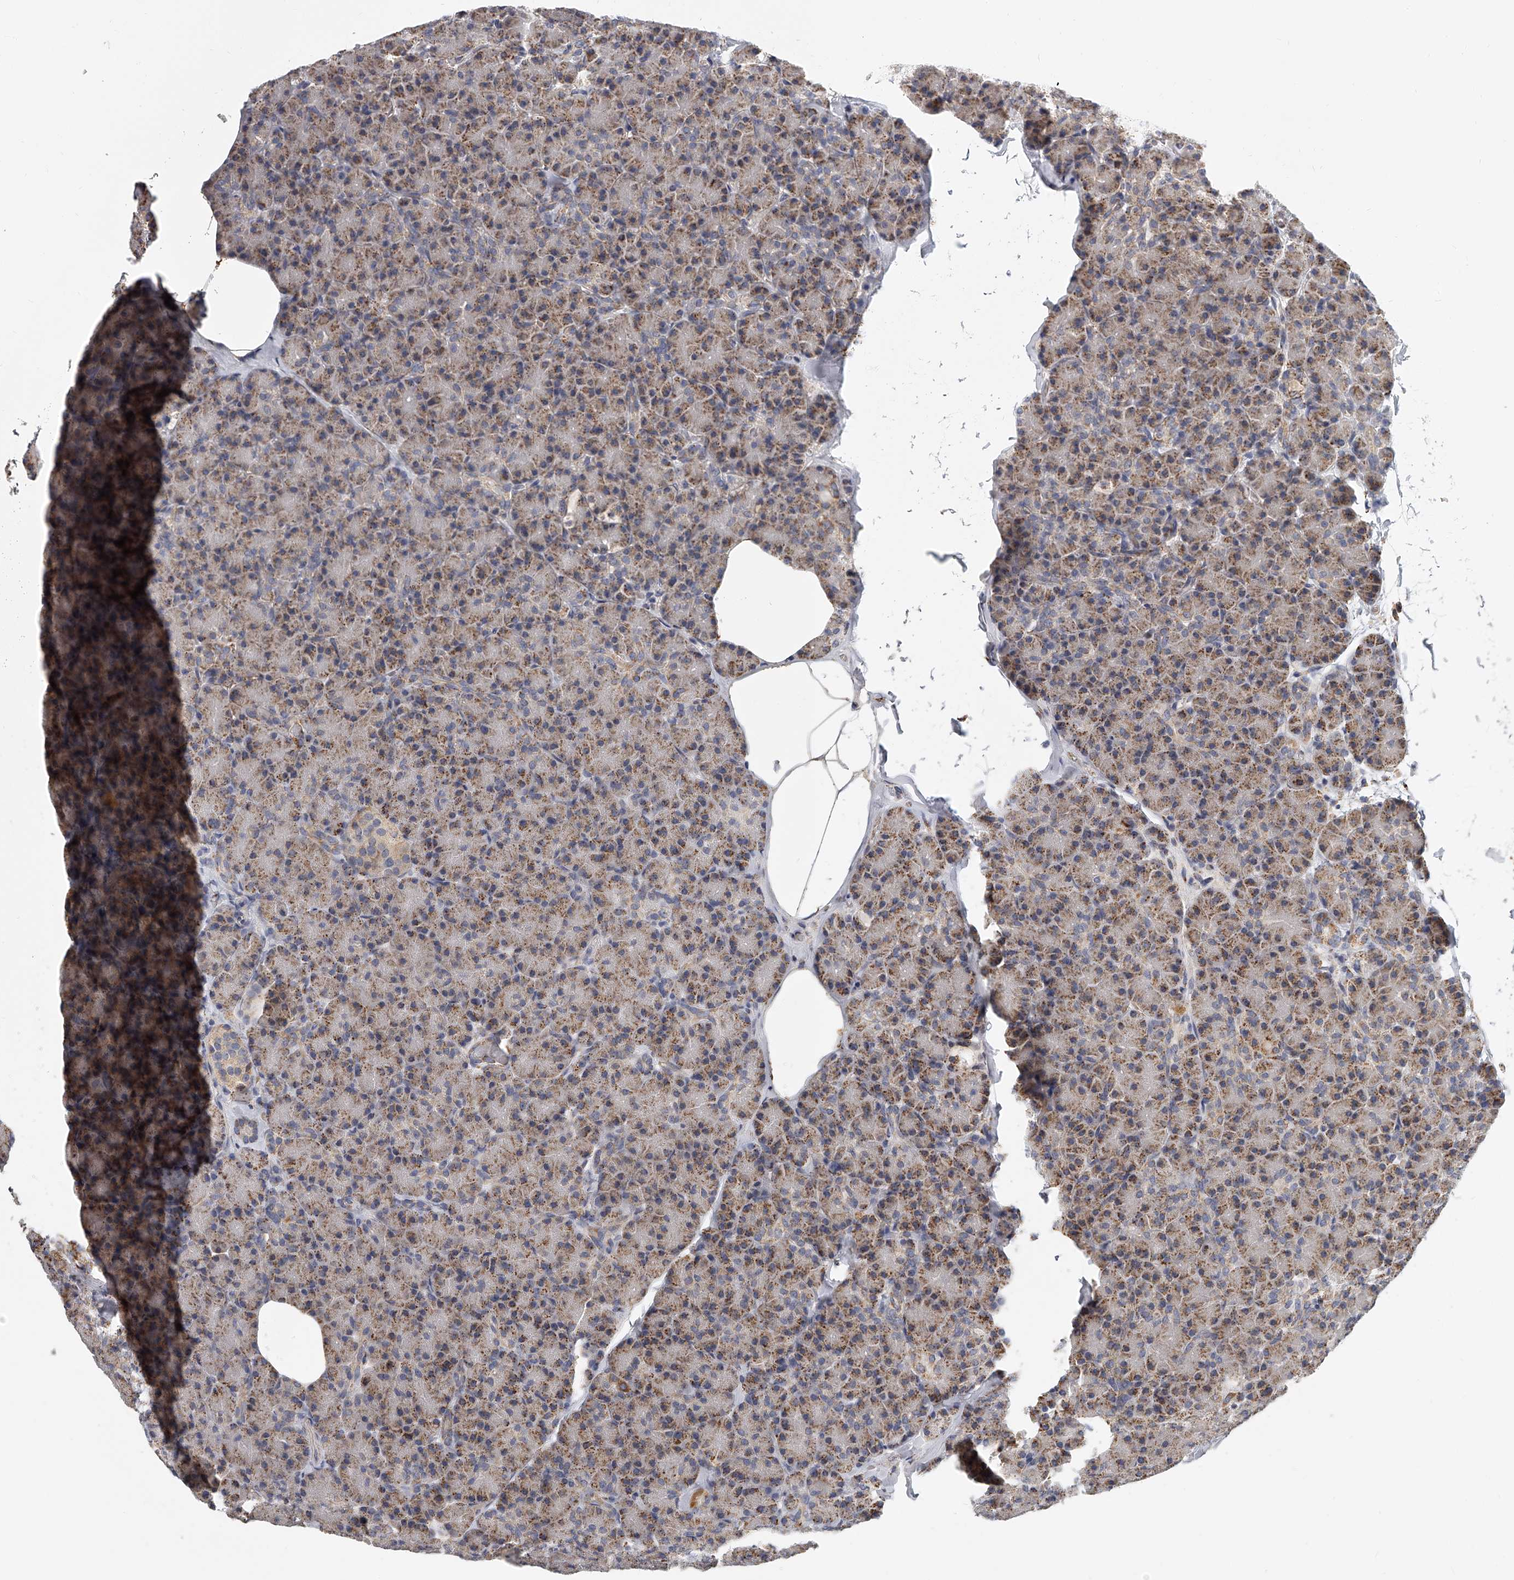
{"staining": {"intensity": "moderate", "quantity": "25%-75%", "location": "cytoplasmic/membranous"}, "tissue": "pancreas", "cell_type": "Exocrine glandular cells", "image_type": "normal", "snomed": [{"axis": "morphology", "description": "Normal tissue, NOS"}, {"axis": "topography", "description": "Pancreas"}], "caption": "Exocrine glandular cells demonstrate moderate cytoplasmic/membranous staining in about 25%-75% of cells in normal pancreas. The staining was performed using DAB (3,3'-diaminobenzidine) to visualize the protein expression in brown, while the nuclei were stained in blue with hematoxylin (Magnification: 20x).", "gene": "KLHL7", "patient": {"sex": "female", "age": 43}}